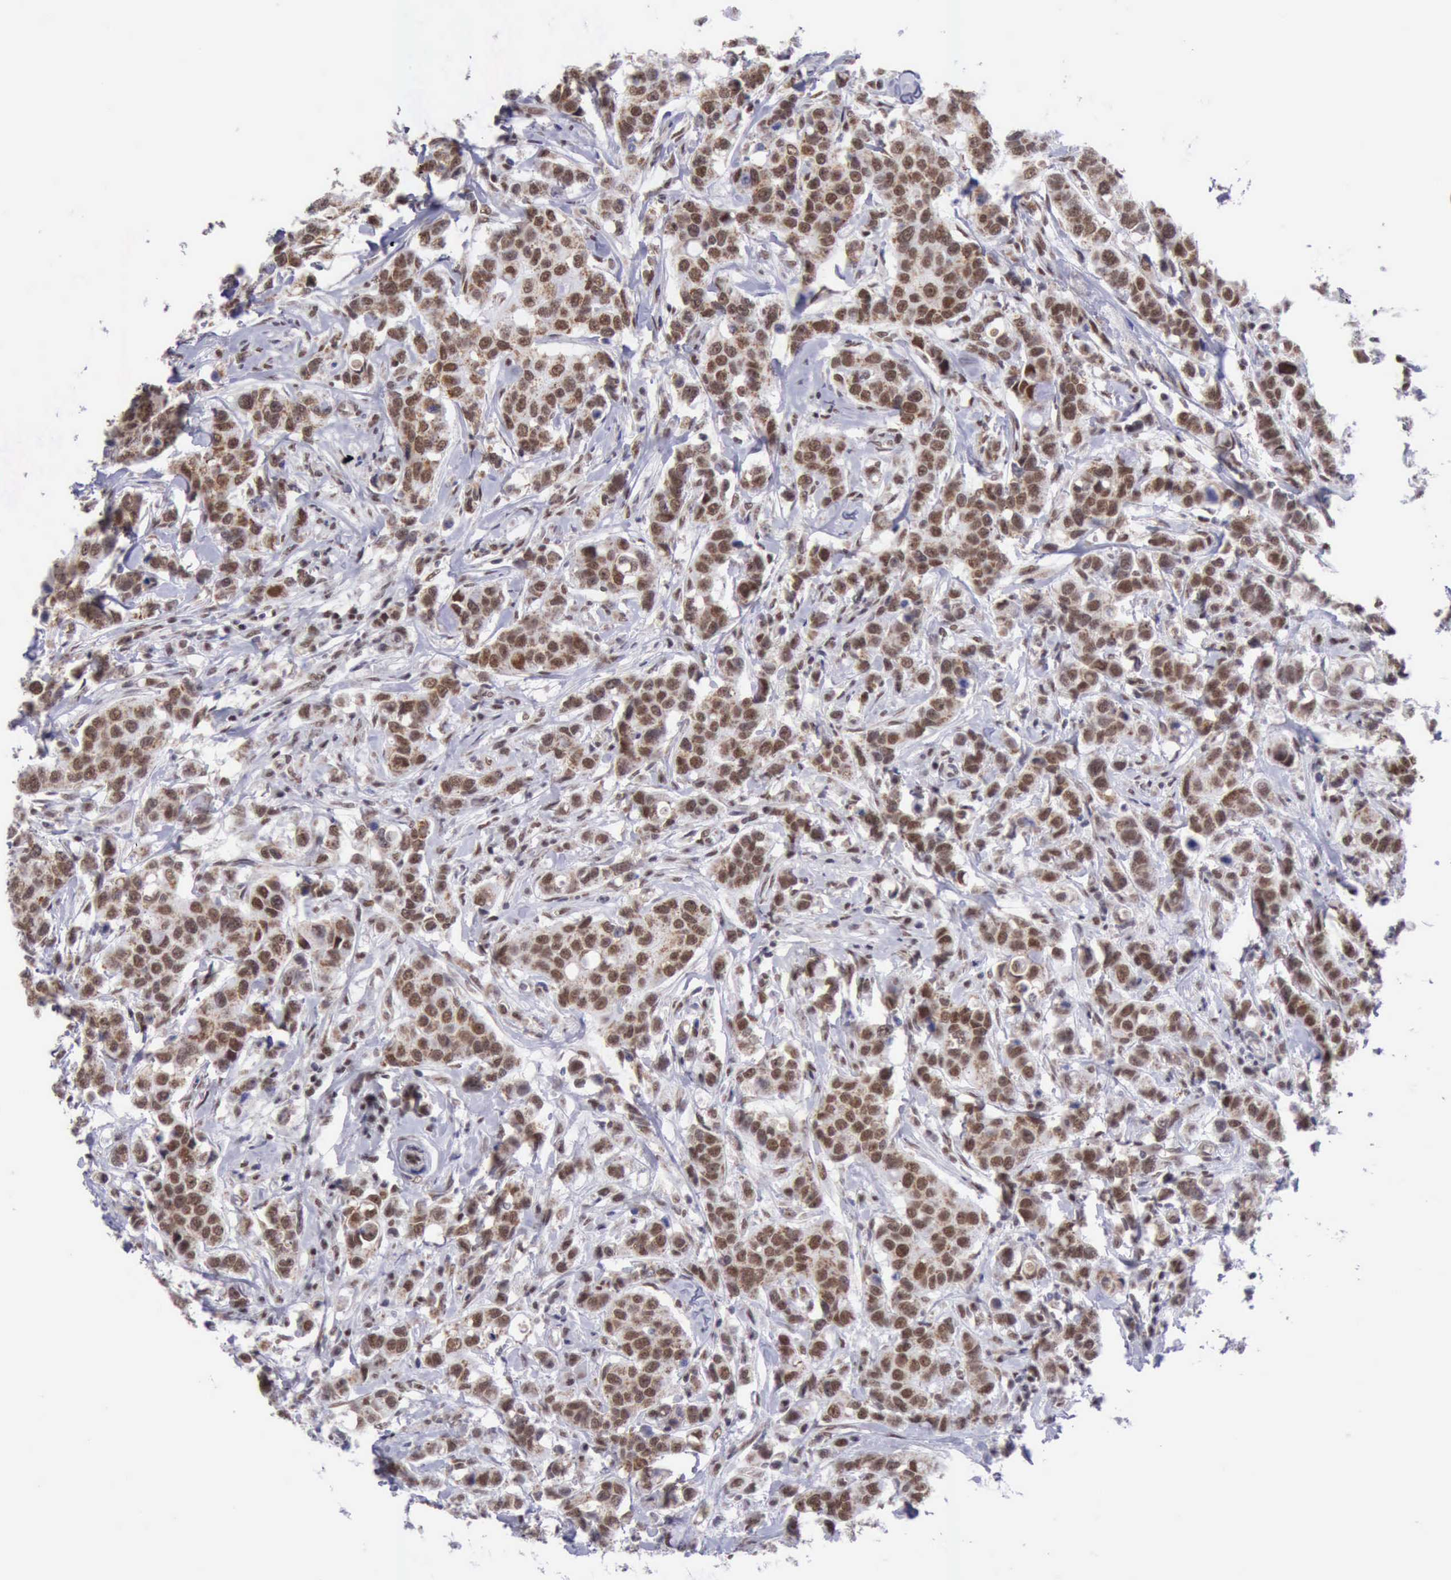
{"staining": {"intensity": "moderate", "quantity": ">75%", "location": "nuclear"}, "tissue": "breast cancer", "cell_type": "Tumor cells", "image_type": "cancer", "snomed": [{"axis": "morphology", "description": "Duct carcinoma"}, {"axis": "topography", "description": "Breast"}], "caption": "This histopathology image exhibits immunohistochemistry staining of infiltrating ductal carcinoma (breast), with medium moderate nuclear expression in approximately >75% of tumor cells.", "gene": "ERCC4", "patient": {"sex": "female", "age": 27}}